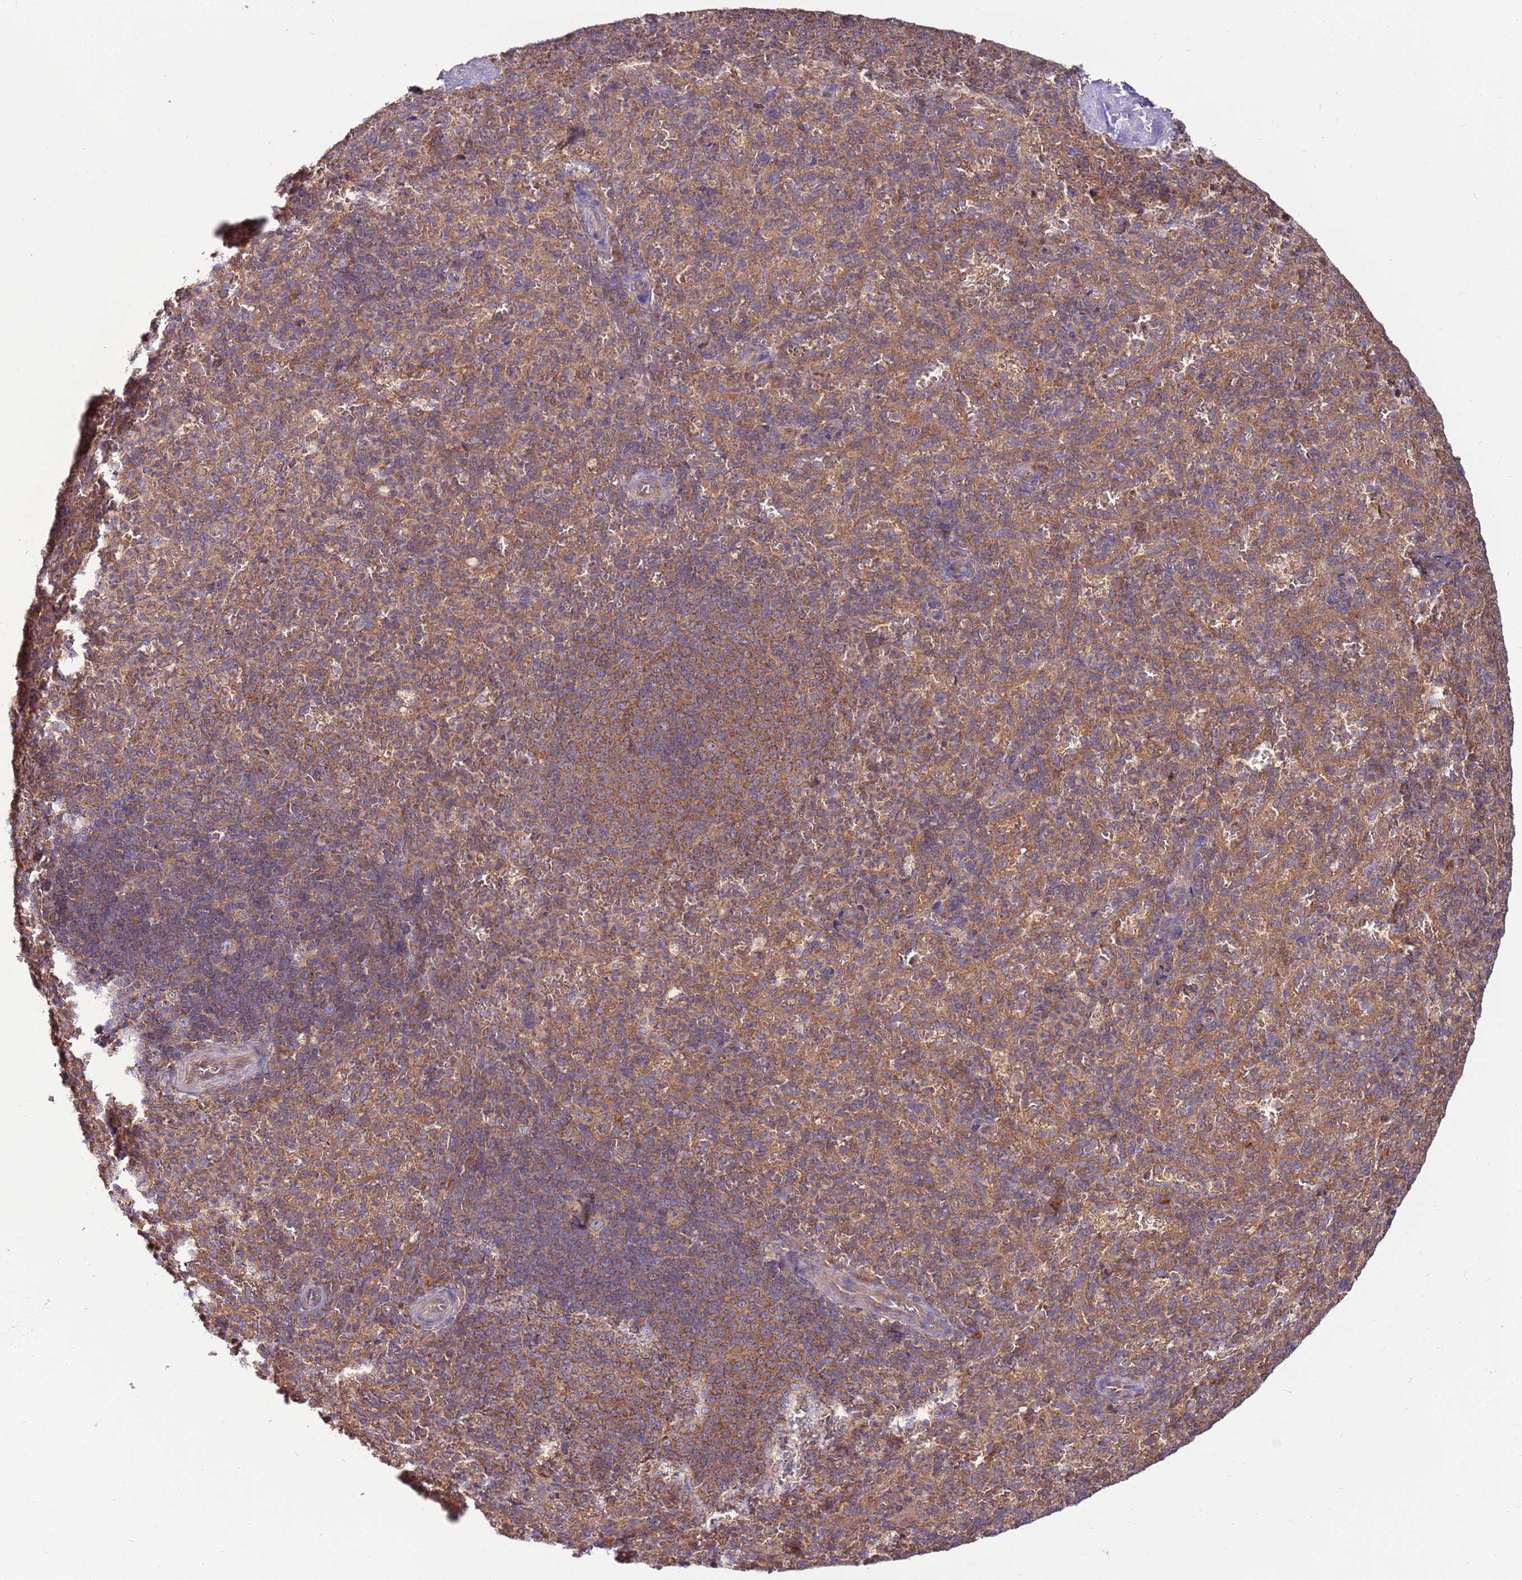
{"staining": {"intensity": "moderate", "quantity": "<25%", "location": "cytoplasmic/membranous"}, "tissue": "spleen", "cell_type": "Cells in red pulp", "image_type": "normal", "snomed": [{"axis": "morphology", "description": "Normal tissue, NOS"}, {"axis": "topography", "description": "Spleen"}], "caption": "Spleen stained with IHC demonstrates moderate cytoplasmic/membranous positivity in approximately <25% of cells in red pulp.", "gene": "SLC44A5", "patient": {"sex": "female", "age": 21}}